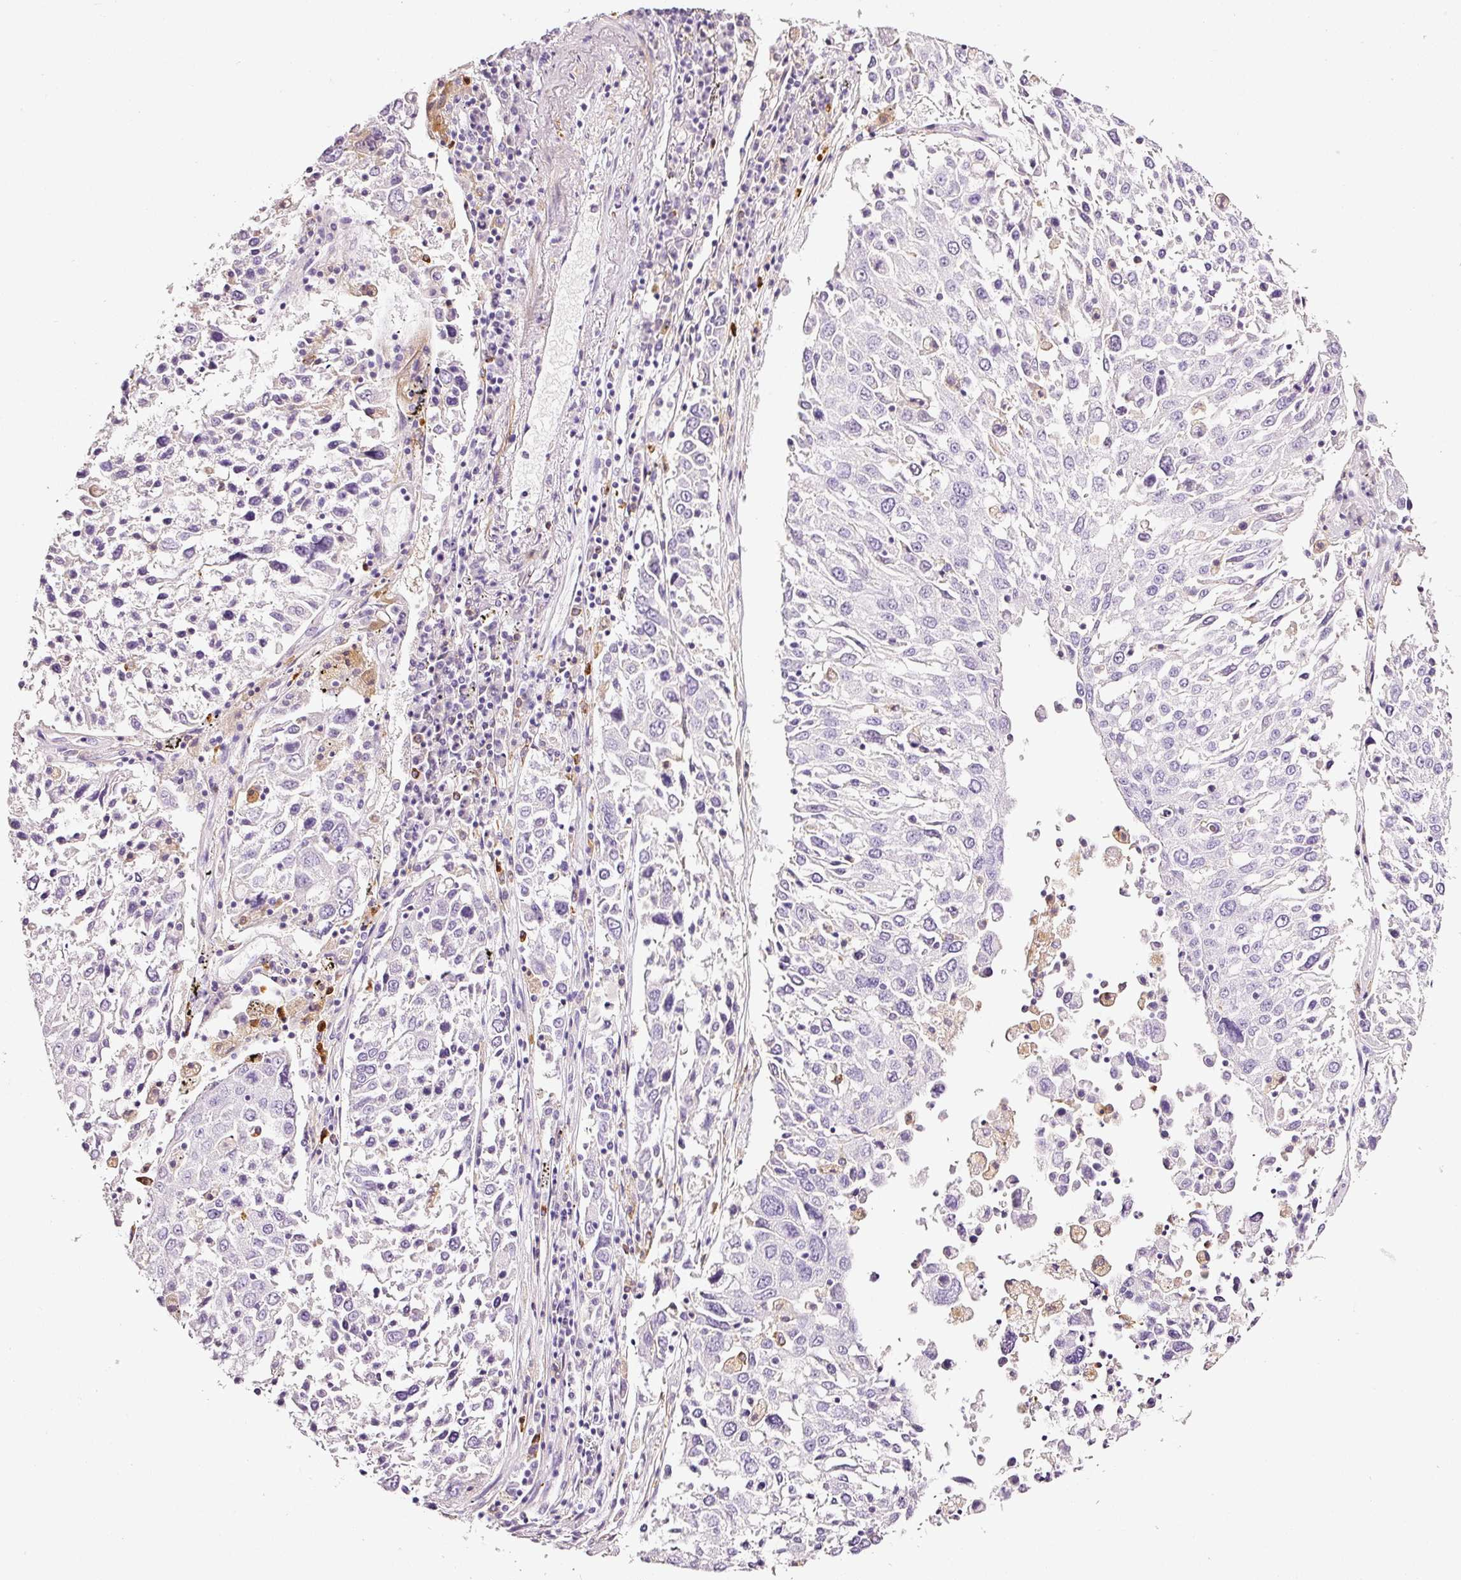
{"staining": {"intensity": "negative", "quantity": "none", "location": "none"}, "tissue": "lung cancer", "cell_type": "Tumor cells", "image_type": "cancer", "snomed": [{"axis": "morphology", "description": "Squamous cell carcinoma, NOS"}, {"axis": "topography", "description": "Lung"}], "caption": "This micrograph is of lung cancer stained with immunohistochemistry (IHC) to label a protein in brown with the nuclei are counter-stained blue. There is no expression in tumor cells.", "gene": "CYB561A3", "patient": {"sex": "male", "age": 65}}